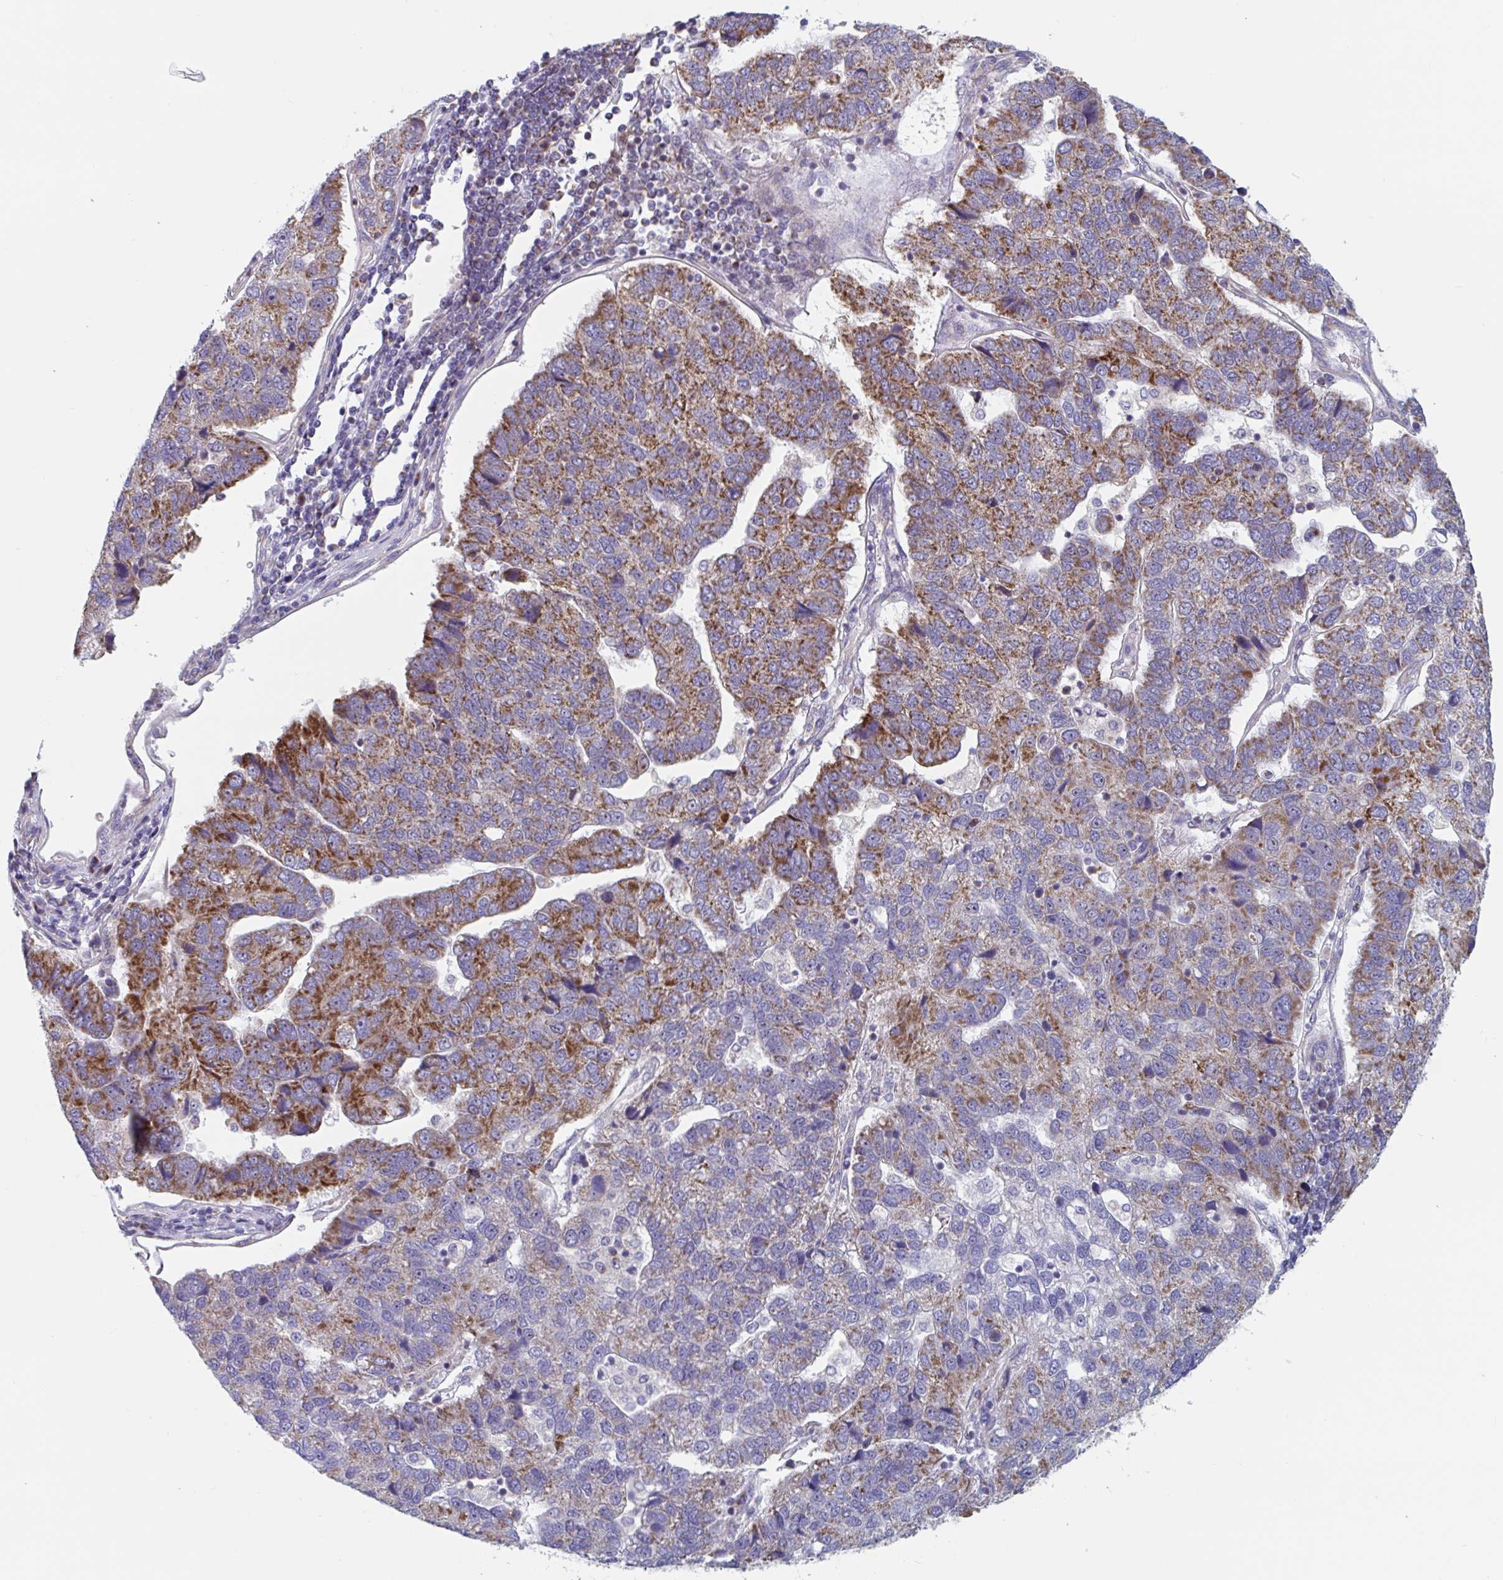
{"staining": {"intensity": "strong", "quantity": "25%-75%", "location": "cytoplasmic/membranous"}, "tissue": "pancreatic cancer", "cell_type": "Tumor cells", "image_type": "cancer", "snomed": [{"axis": "morphology", "description": "Adenocarcinoma, NOS"}, {"axis": "topography", "description": "Pancreas"}], "caption": "High-magnification brightfield microscopy of pancreatic cancer (adenocarcinoma) stained with DAB (3,3'-diaminobenzidine) (brown) and counterstained with hematoxylin (blue). tumor cells exhibit strong cytoplasmic/membranous staining is present in approximately25%-75% of cells. The protein is stained brown, and the nuclei are stained in blue (DAB IHC with brightfield microscopy, high magnification).", "gene": "MRPL53", "patient": {"sex": "female", "age": 61}}